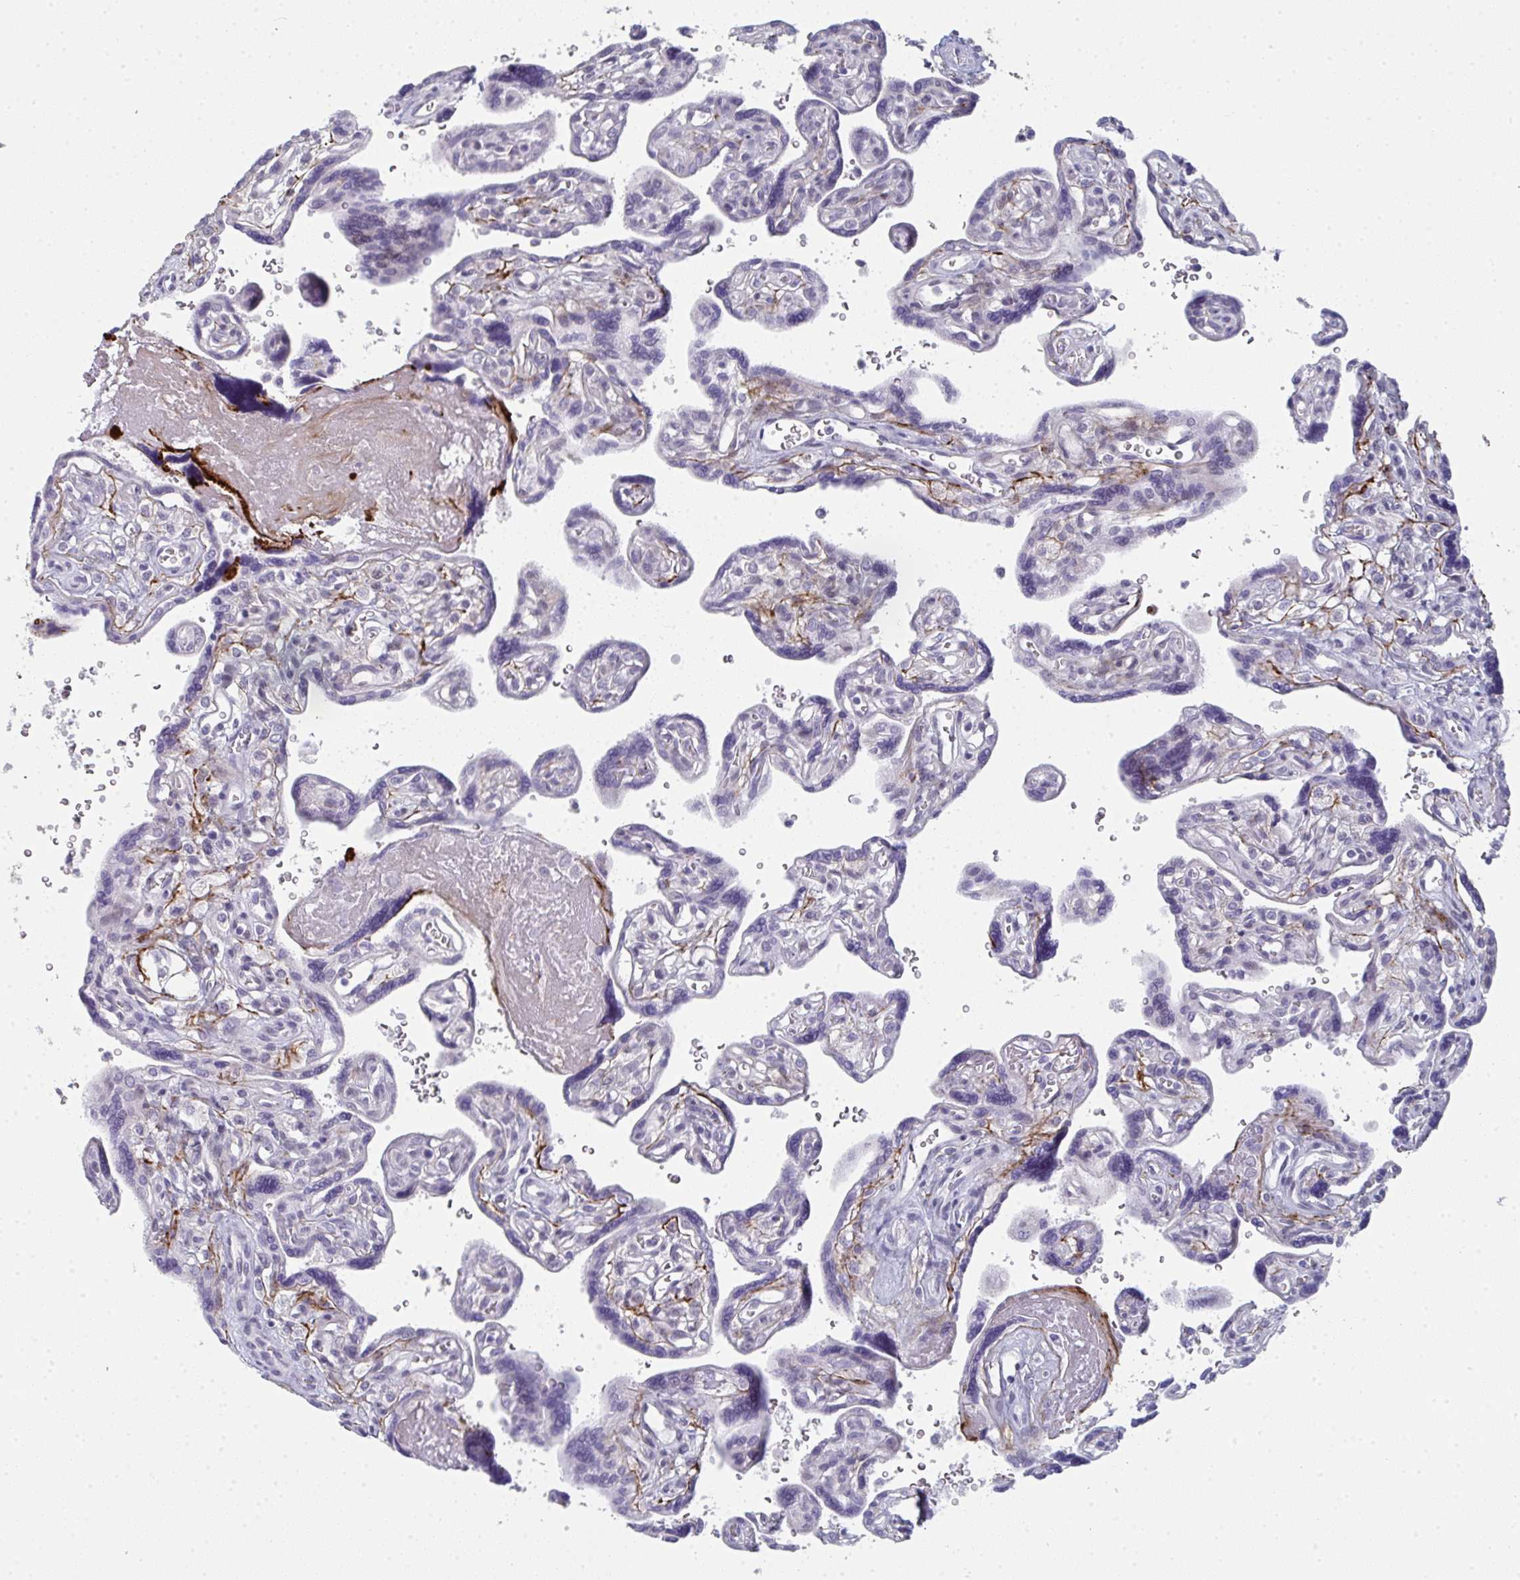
{"staining": {"intensity": "negative", "quantity": "none", "location": "none"}, "tissue": "placenta", "cell_type": "Decidual cells", "image_type": "normal", "snomed": [{"axis": "morphology", "description": "Normal tissue, NOS"}, {"axis": "topography", "description": "Placenta"}], "caption": "Placenta stained for a protein using immunohistochemistry displays no positivity decidual cells.", "gene": "A1CF", "patient": {"sex": "female", "age": 39}}